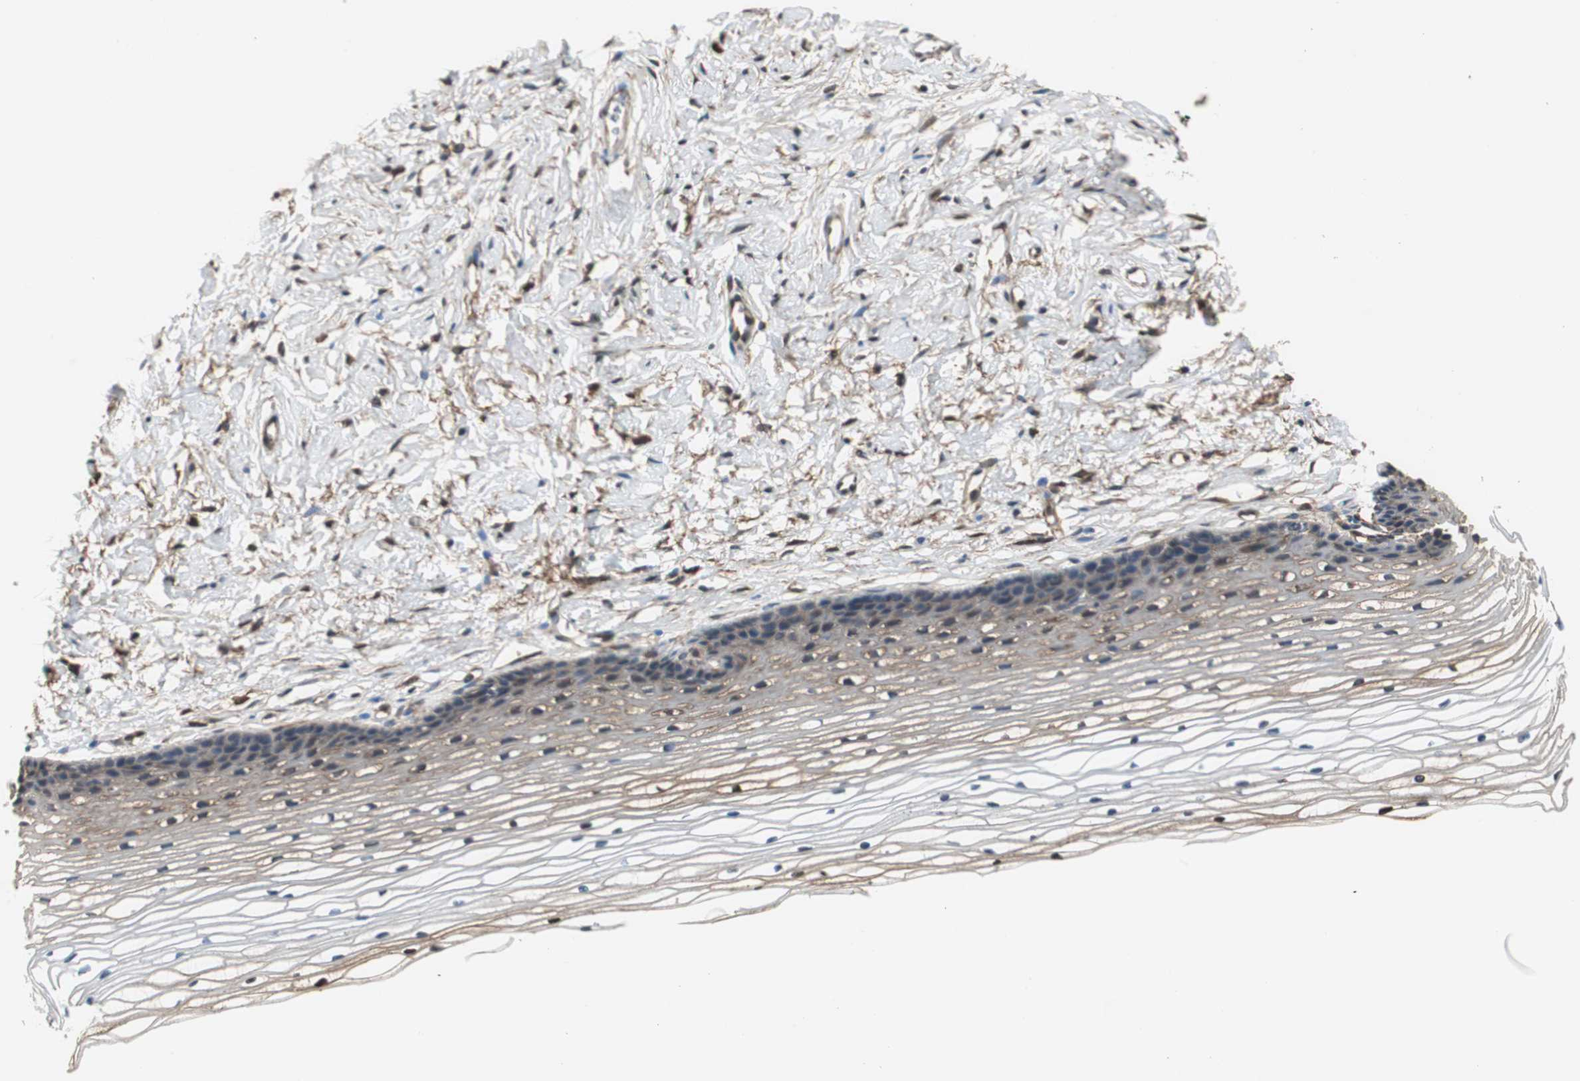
{"staining": {"intensity": "weak", "quantity": ">75%", "location": "cytoplasmic/membranous"}, "tissue": "cervix", "cell_type": "Glandular cells", "image_type": "normal", "snomed": [{"axis": "morphology", "description": "Normal tissue, NOS"}, {"axis": "topography", "description": "Cervix"}], "caption": "Glandular cells reveal low levels of weak cytoplasmic/membranous positivity in approximately >75% of cells in benign cervix.", "gene": "PTPN11", "patient": {"sex": "female", "age": 77}}